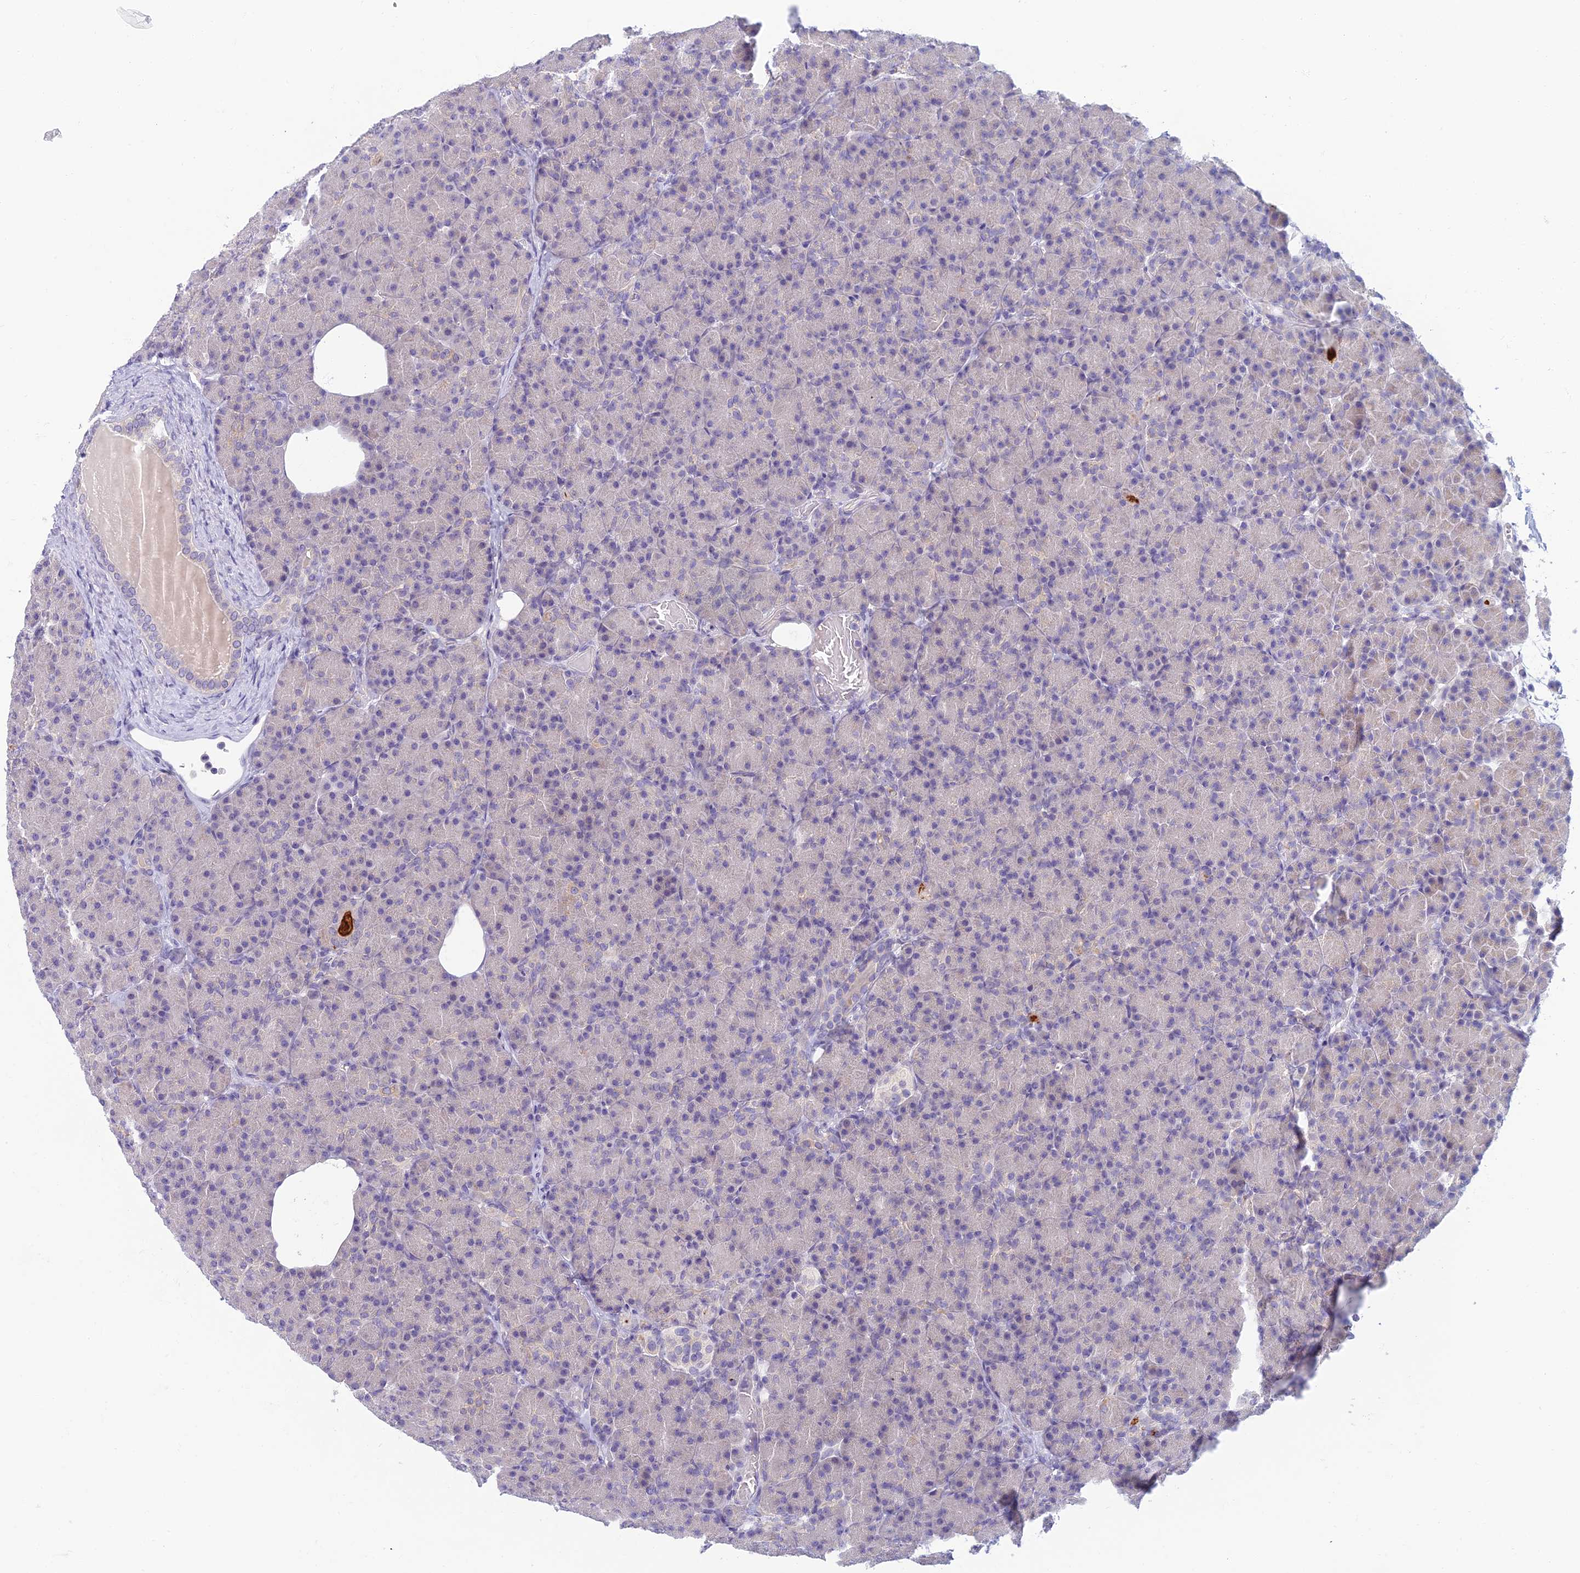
{"staining": {"intensity": "negative", "quantity": "none", "location": "none"}, "tissue": "pancreas", "cell_type": "Exocrine glandular cells", "image_type": "normal", "snomed": [{"axis": "morphology", "description": "Normal tissue, NOS"}, {"axis": "topography", "description": "Pancreas"}], "caption": "Immunohistochemistry photomicrograph of unremarkable human pancreas stained for a protein (brown), which displays no expression in exocrine glandular cells.", "gene": "SLC25A41", "patient": {"sex": "female", "age": 43}}